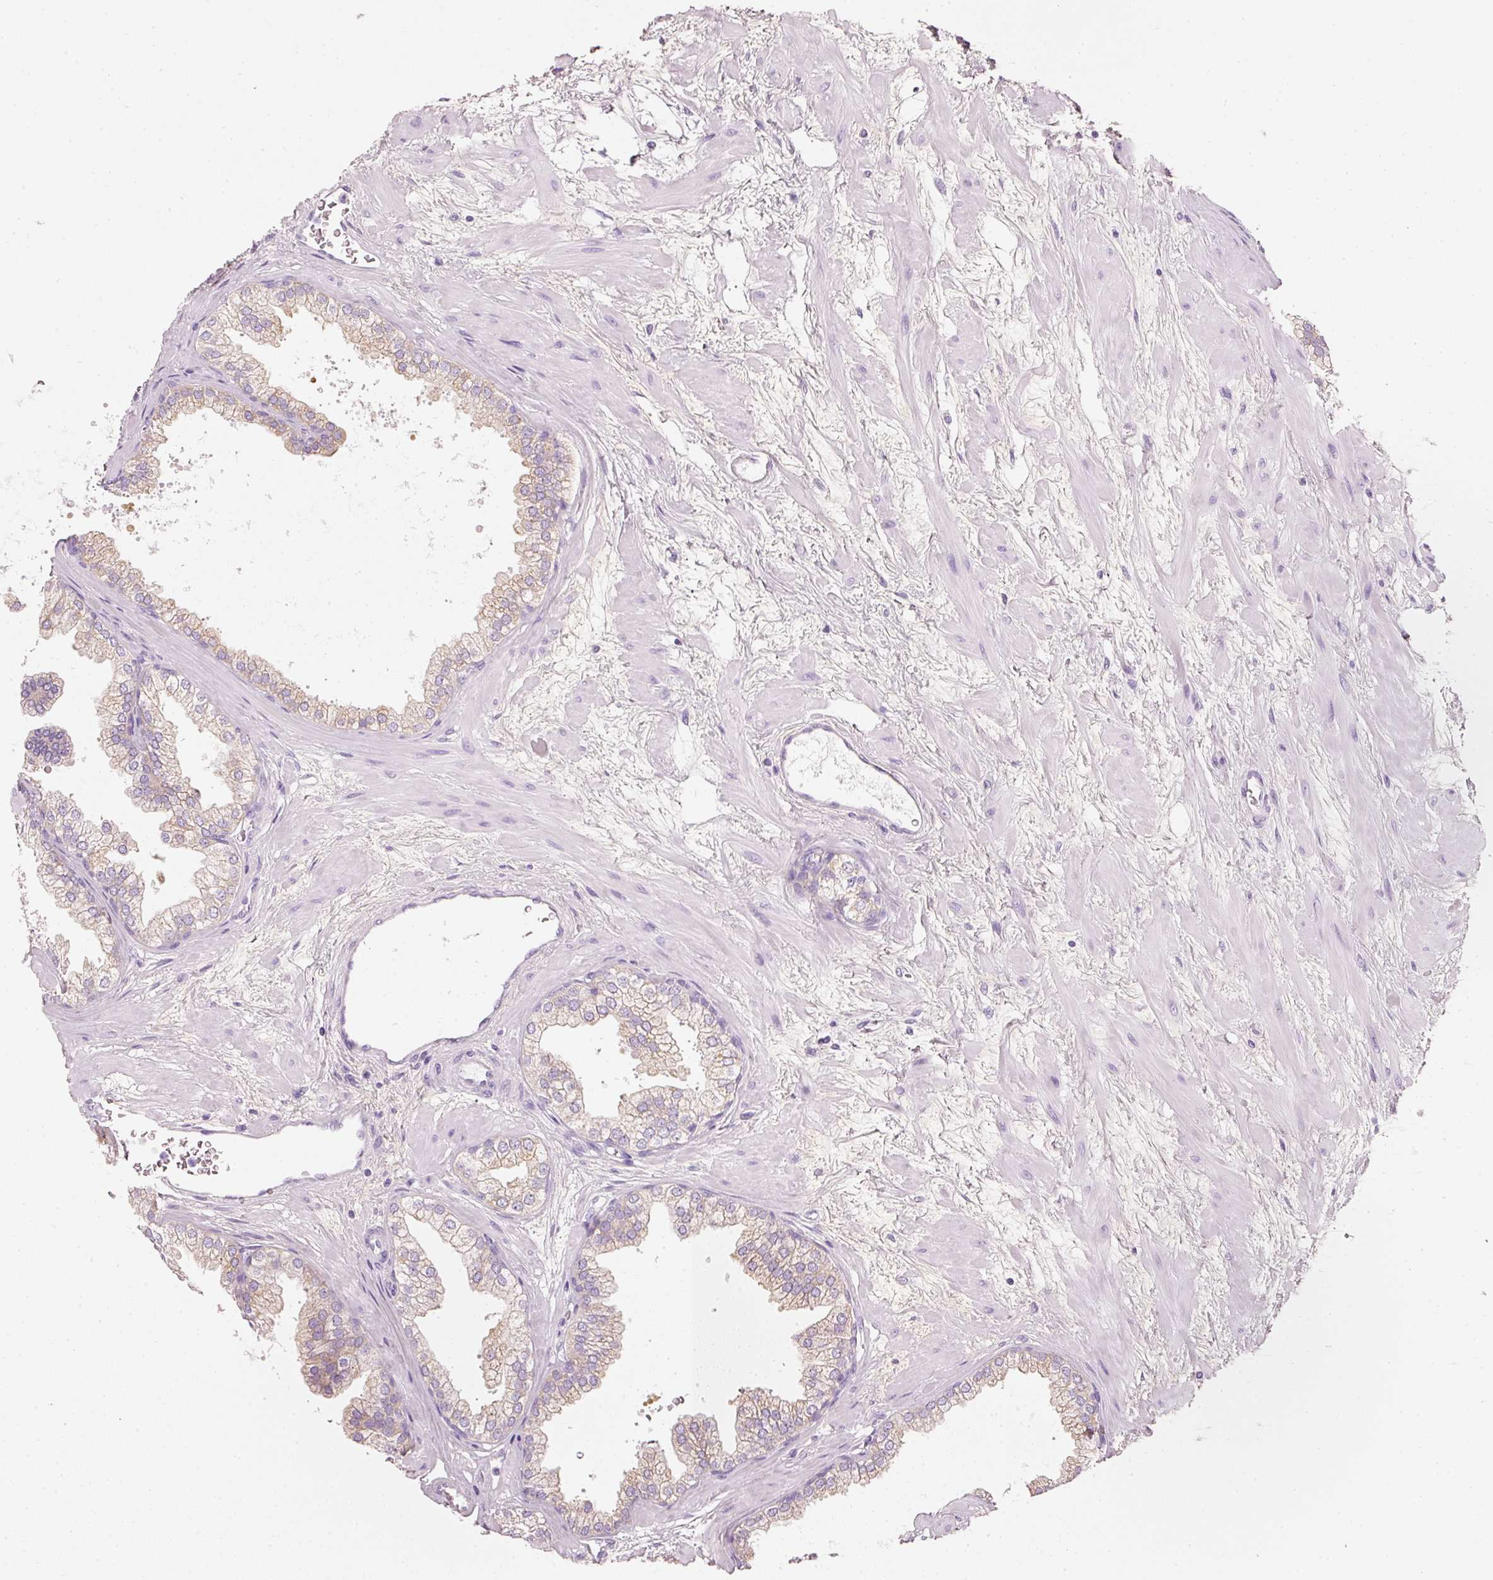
{"staining": {"intensity": "moderate", "quantity": "25%-75%", "location": "cytoplasmic/membranous"}, "tissue": "prostate", "cell_type": "Glandular cells", "image_type": "normal", "snomed": [{"axis": "morphology", "description": "Normal tissue, NOS"}, {"axis": "topography", "description": "Prostate"}], "caption": "Immunohistochemical staining of unremarkable human prostate displays moderate cytoplasmic/membranous protein staining in approximately 25%-75% of glandular cells. The staining was performed using DAB, with brown indicating positive protein expression. Nuclei are stained blue with hematoxylin.", "gene": "PDXDC1", "patient": {"sex": "male", "age": 37}}